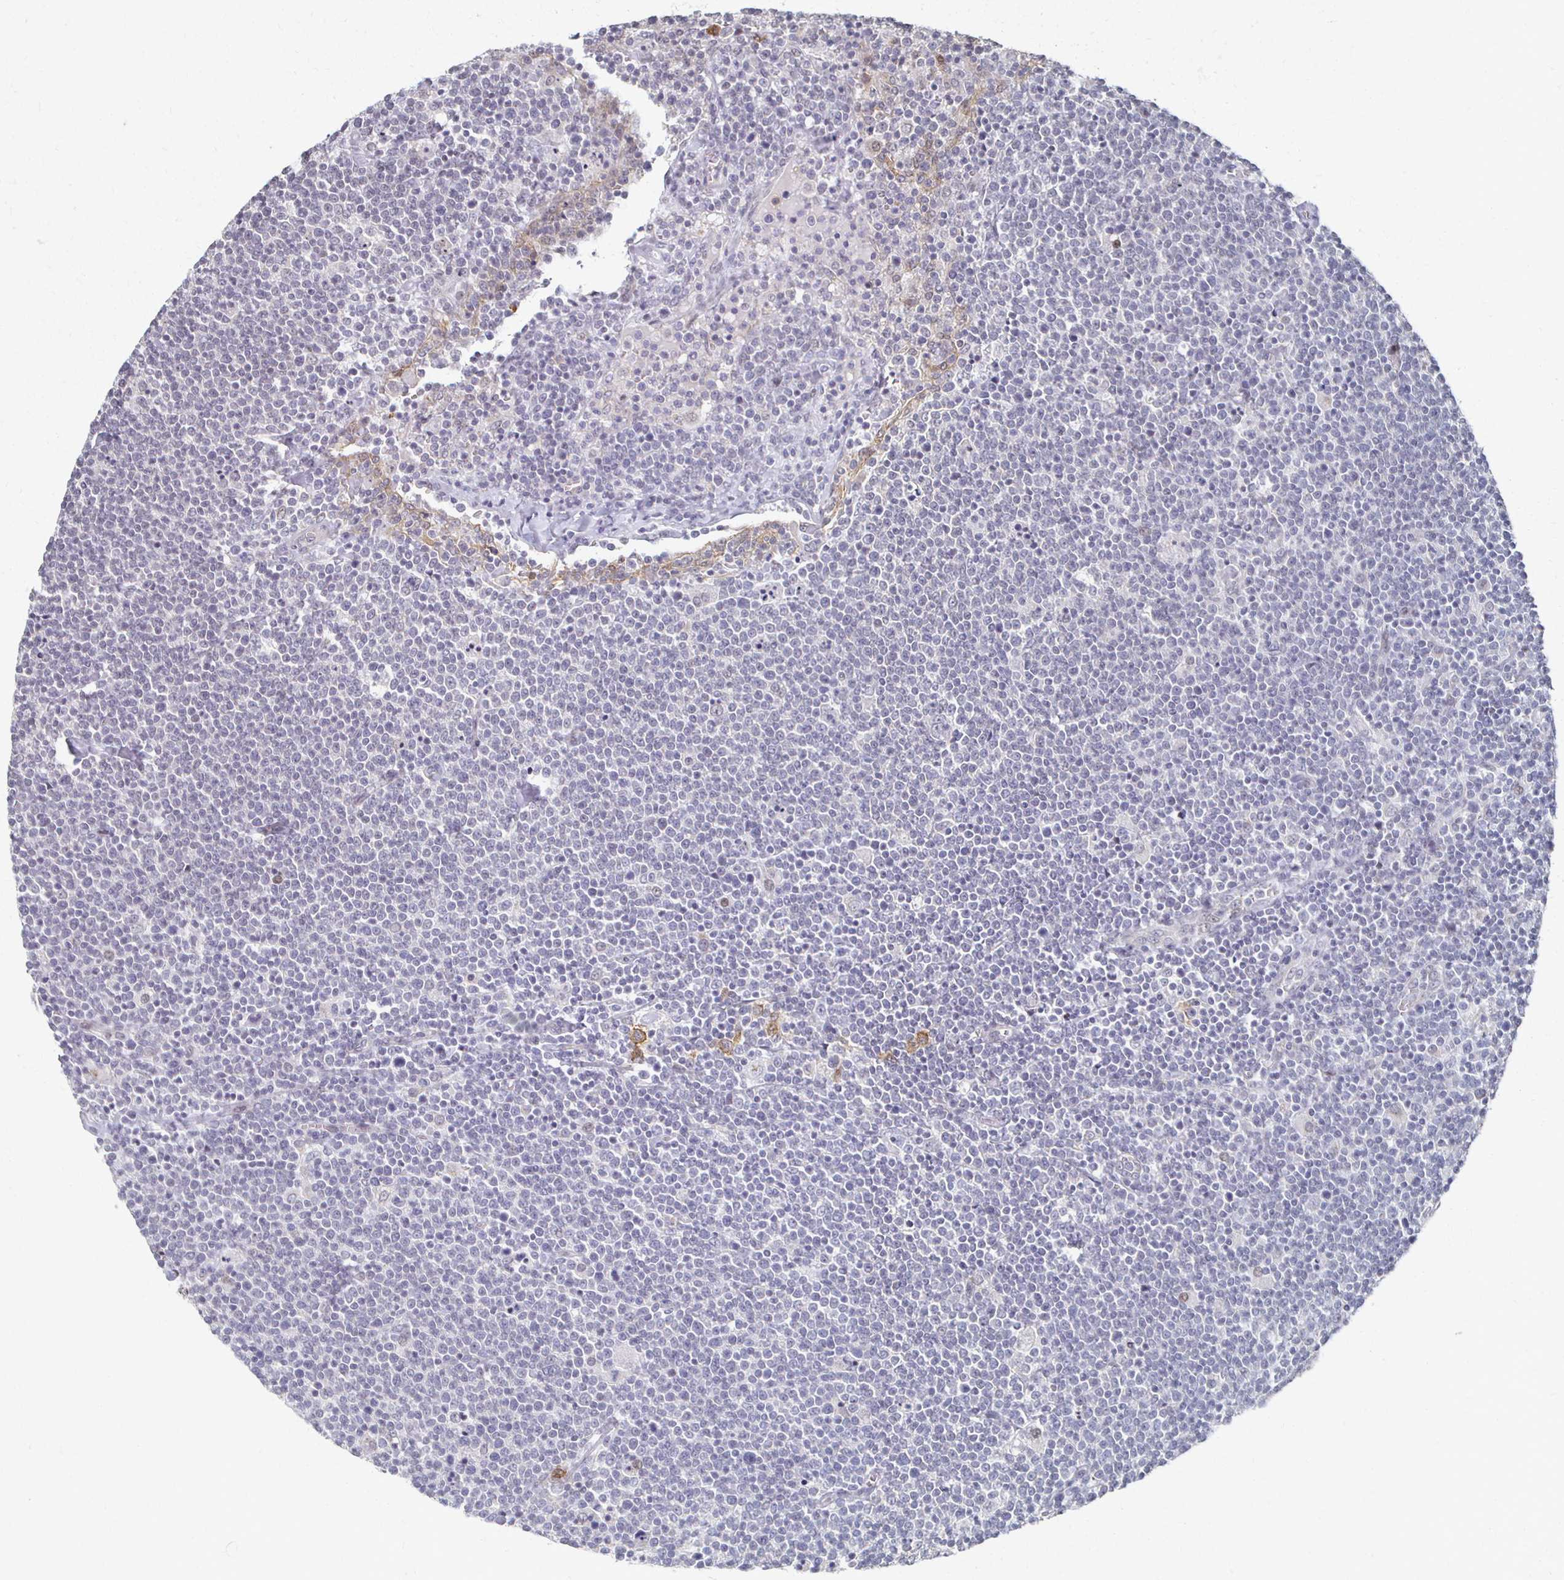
{"staining": {"intensity": "negative", "quantity": "none", "location": "none"}, "tissue": "lymphoma", "cell_type": "Tumor cells", "image_type": "cancer", "snomed": [{"axis": "morphology", "description": "Malignant lymphoma, non-Hodgkin's type, High grade"}, {"axis": "topography", "description": "Lymph node"}], "caption": "High magnification brightfield microscopy of malignant lymphoma, non-Hodgkin's type (high-grade) stained with DAB (3,3'-diaminobenzidine) (brown) and counterstained with hematoxylin (blue): tumor cells show no significant expression. The staining is performed using DAB (3,3'-diaminobenzidine) brown chromogen with nuclei counter-stained in using hematoxylin.", "gene": "DAB1", "patient": {"sex": "male", "age": 61}}